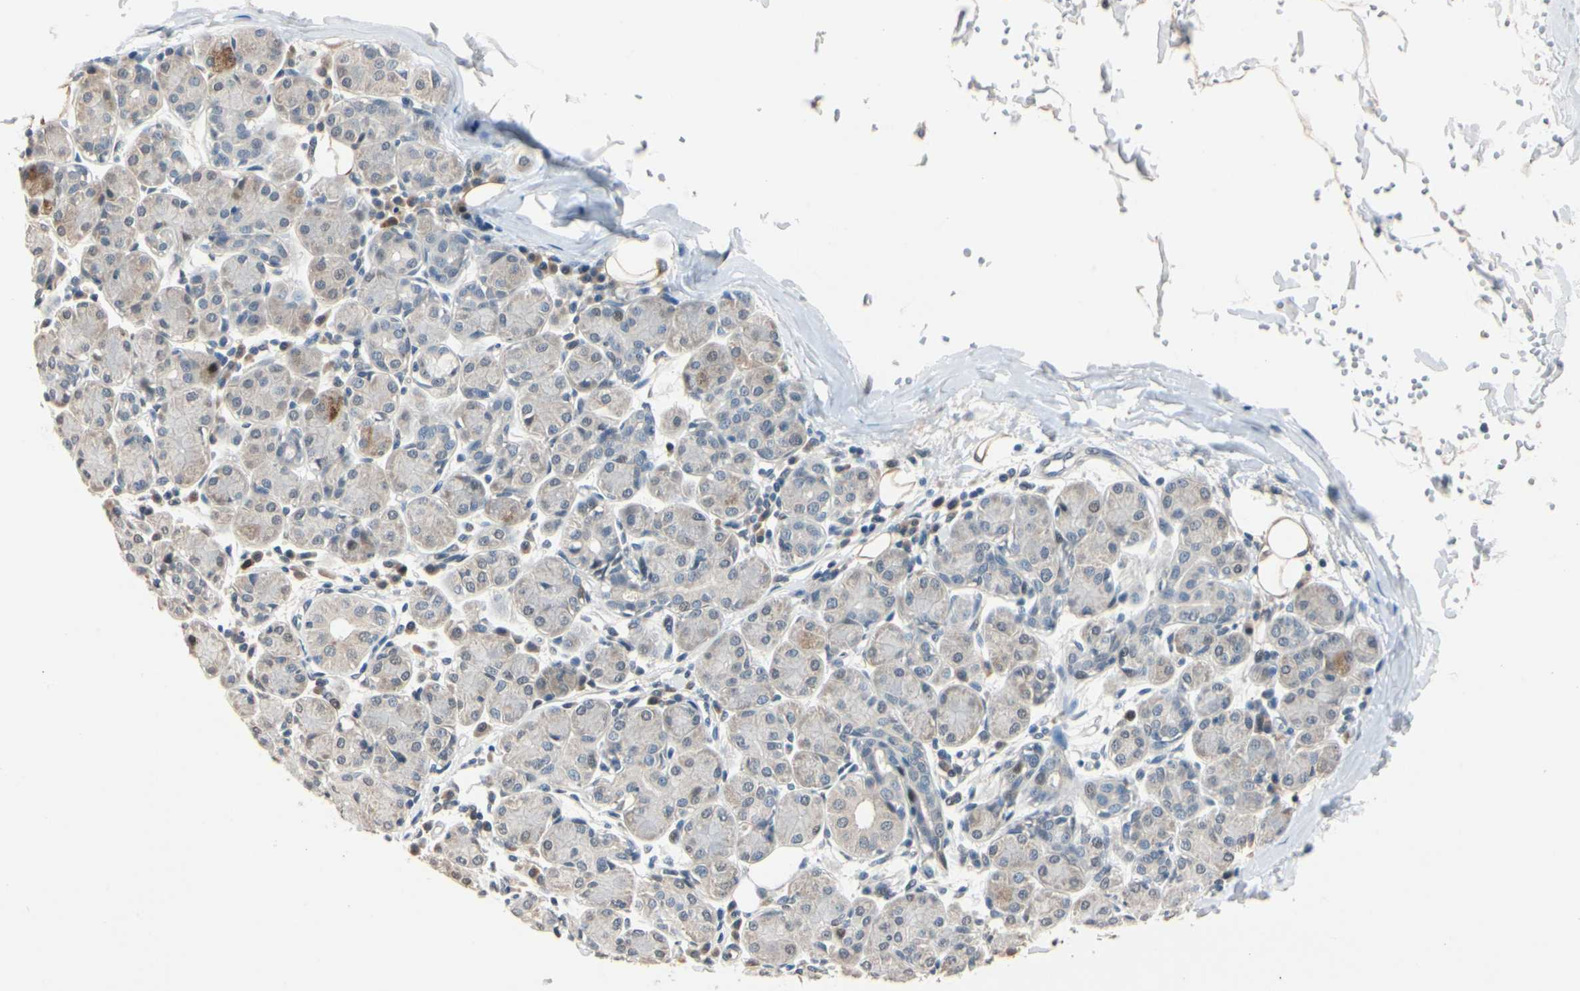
{"staining": {"intensity": "moderate", "quantity": "25%-75%", "location": "cytoplasmic/membranous,nuclear"}, "tissue": "salivary gland", "cell_type": "Glandular cells", "image_type": "normal", "snomed": [{"axis": "morphology", "description": "Normal tissue, NOS"}, {"axis": "morphology", "description": "Inflammation, NOS"}, {"axis": "topography", "description": "Lymph node"}, {"axis": "topography", "description": "Salivary gland"}], "caption": "Protein positivity by immunohistochemistry (IHC) reveals moderate cytoplasmic/membranous,nuclear expression in approximately 25%-75% of glandular cells in unremarkable salivary gland.", "gene": "ACSL5", "patient": {"sex": "male", "age": 3}}